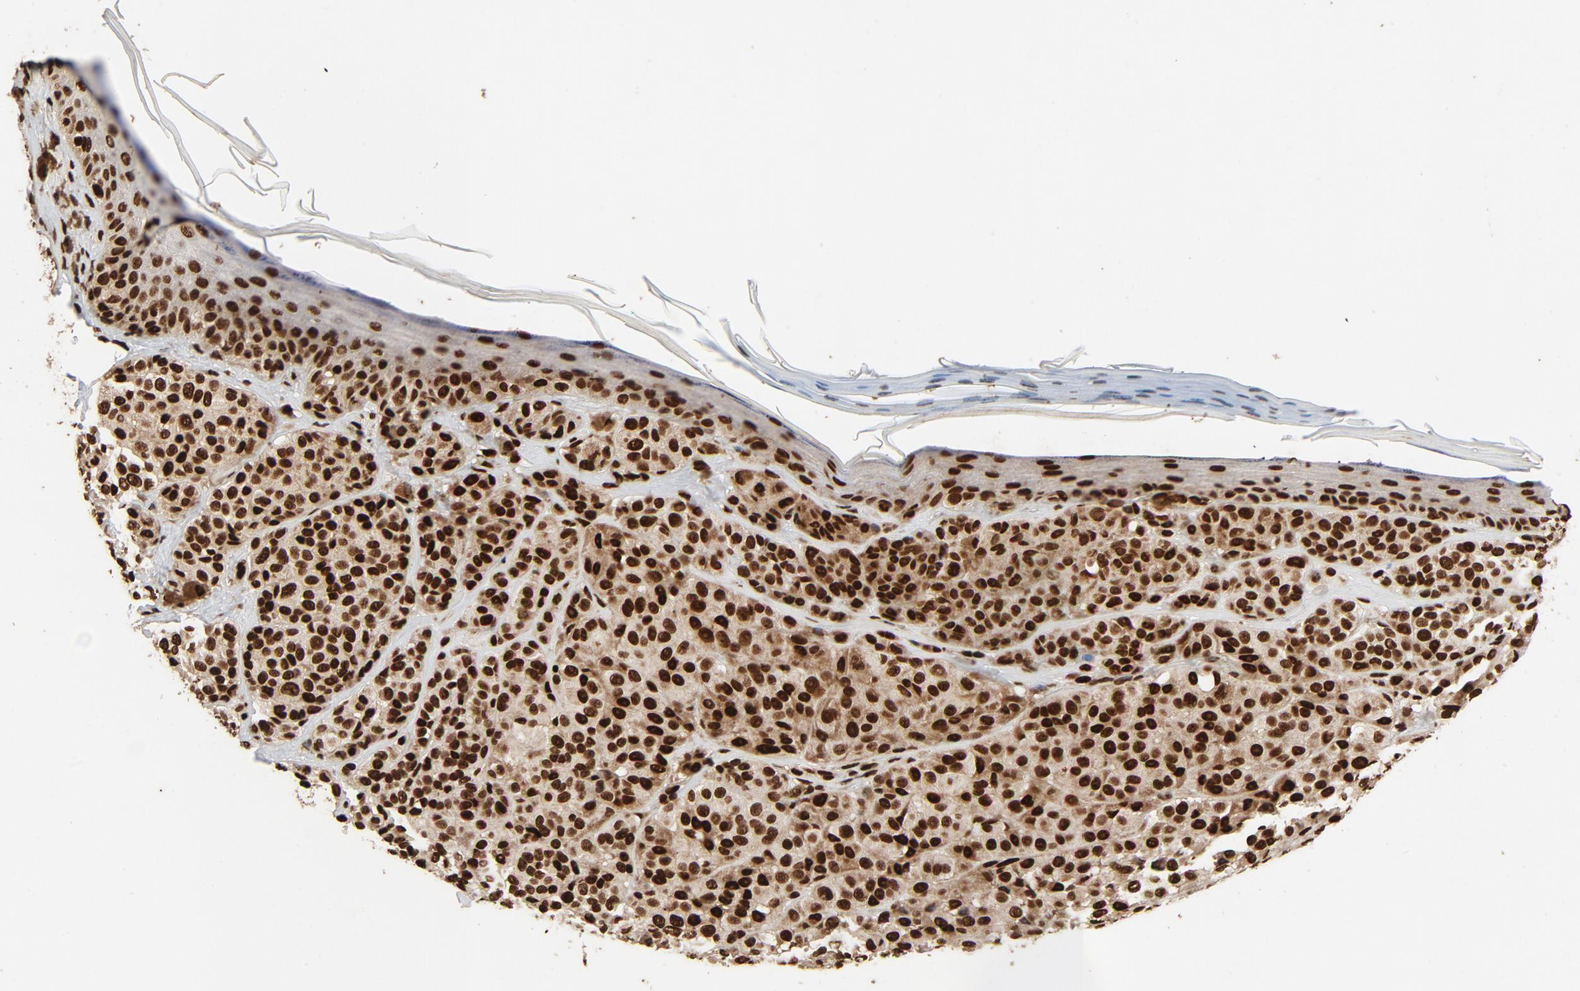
{"staining": {"intensity": "strong", "quantity": ">75%", "location": "nuclear"}, "tissue": "melanoma", "cell_type": "Tumor cells", "image_type": "cancer", "snomed": [{"axis": "morphology", "description": "Malignant melanoma, NOS"}, {"axis": "topography", "description": "Skin"}], "caption": "Protein expression analysis of human malignant melanoma reveals strong nuclear expression in approximately >75% of tumor cells.", "gene": "TP53BP1", "patient": {"sex": "female", "age": 75}}